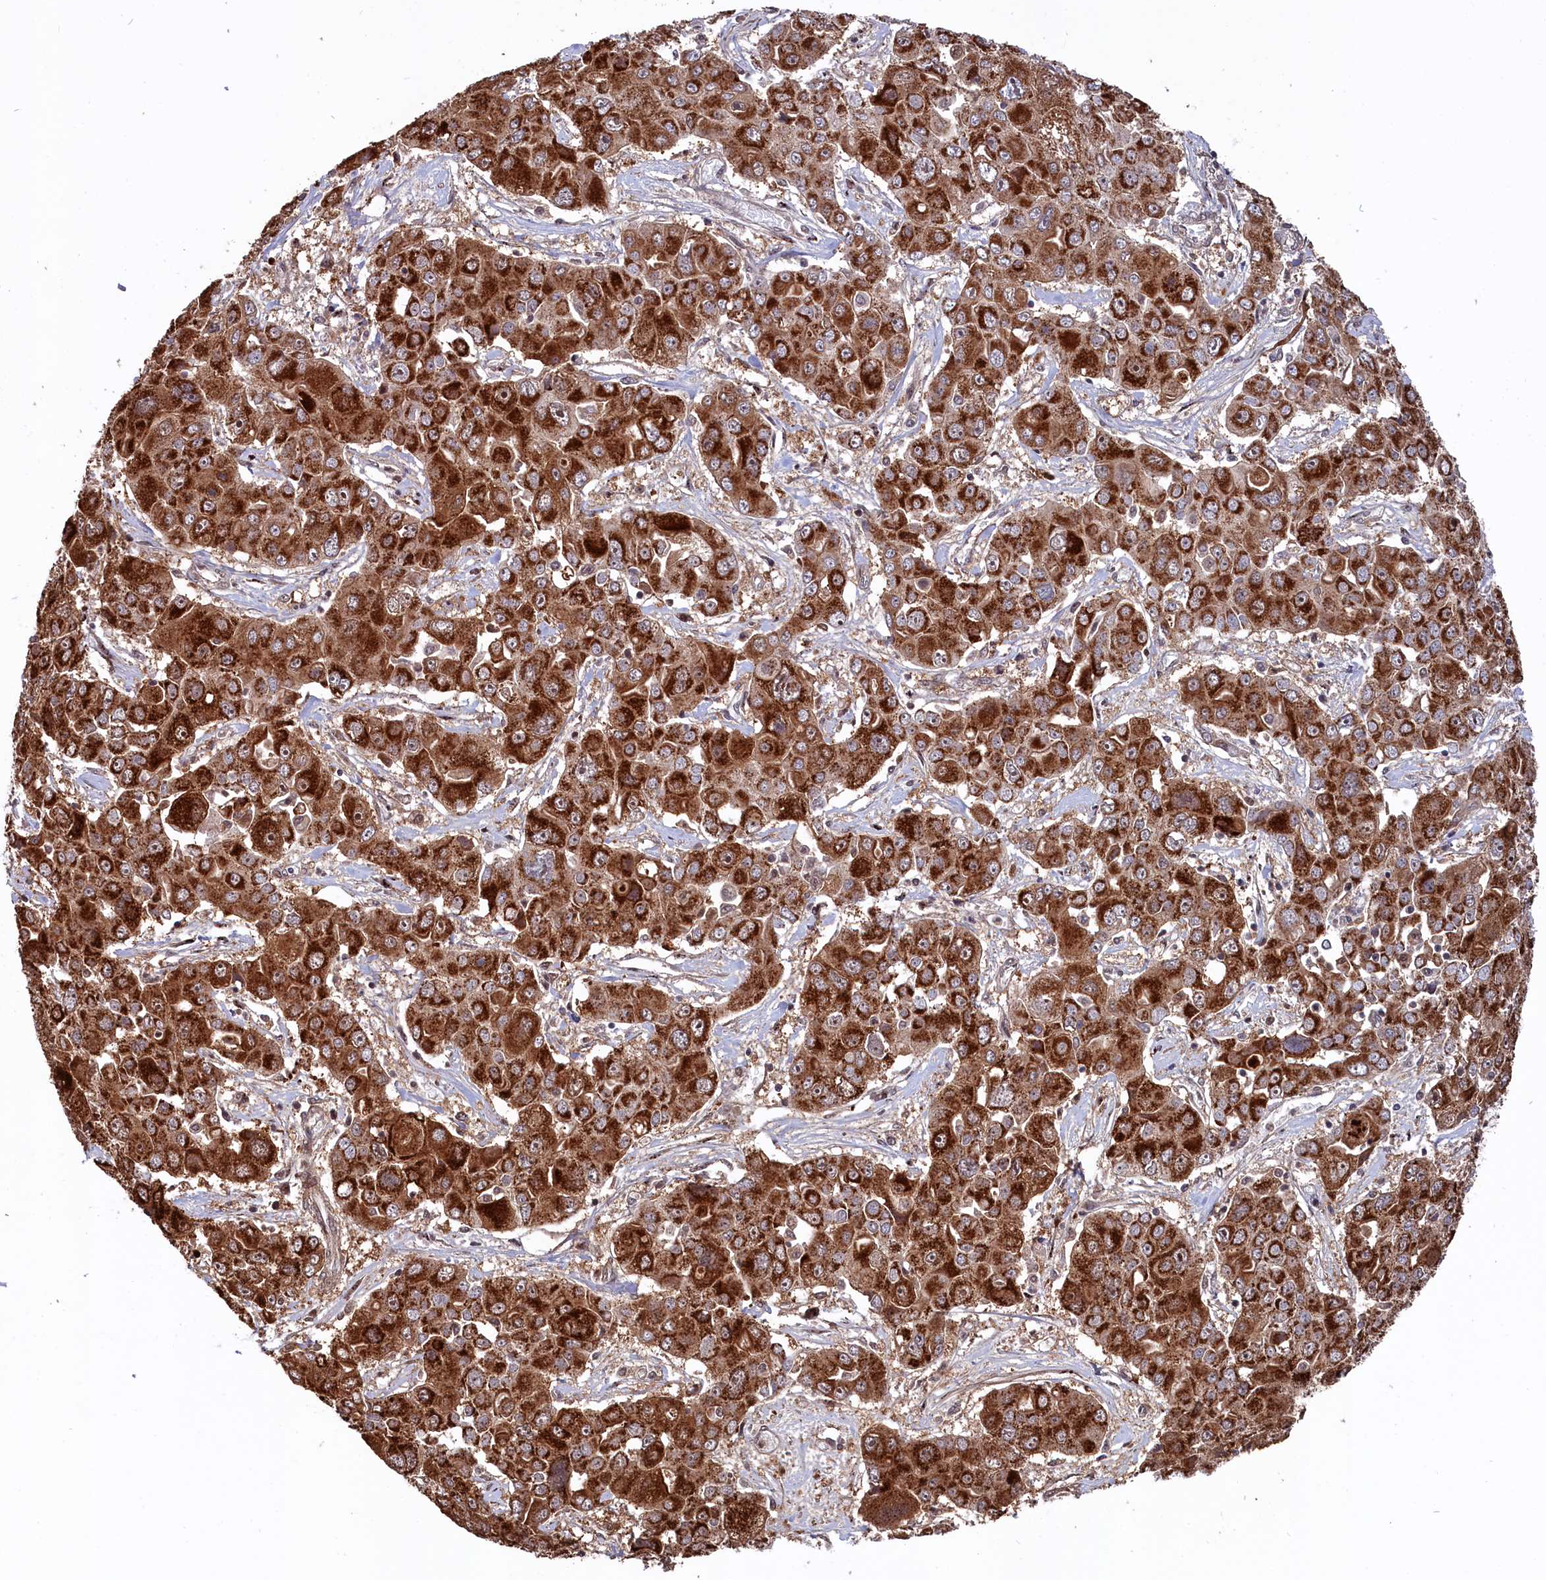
{"staining": {"intensity": "strong", "quantity": ">75%", "location": "cytoplasmic/membranous"}, "tissue": "liver cancer", "cell_type": "Tumor cells", "image_type": "cancer", "snomed": [{"axis": "morphology", "description": "Cholangiocarcinoma"}, {"axis": "topography", "description": "Liver"}], "caption": "Liver cholangiocarcinoma tissue exhibits strong cytoplasmic/membranous staining in approximately >75% of tumor cells, visualized by immunohistochemistry.", "gene": "CLPX", "patient": {"sex": "male", "age": 67}}